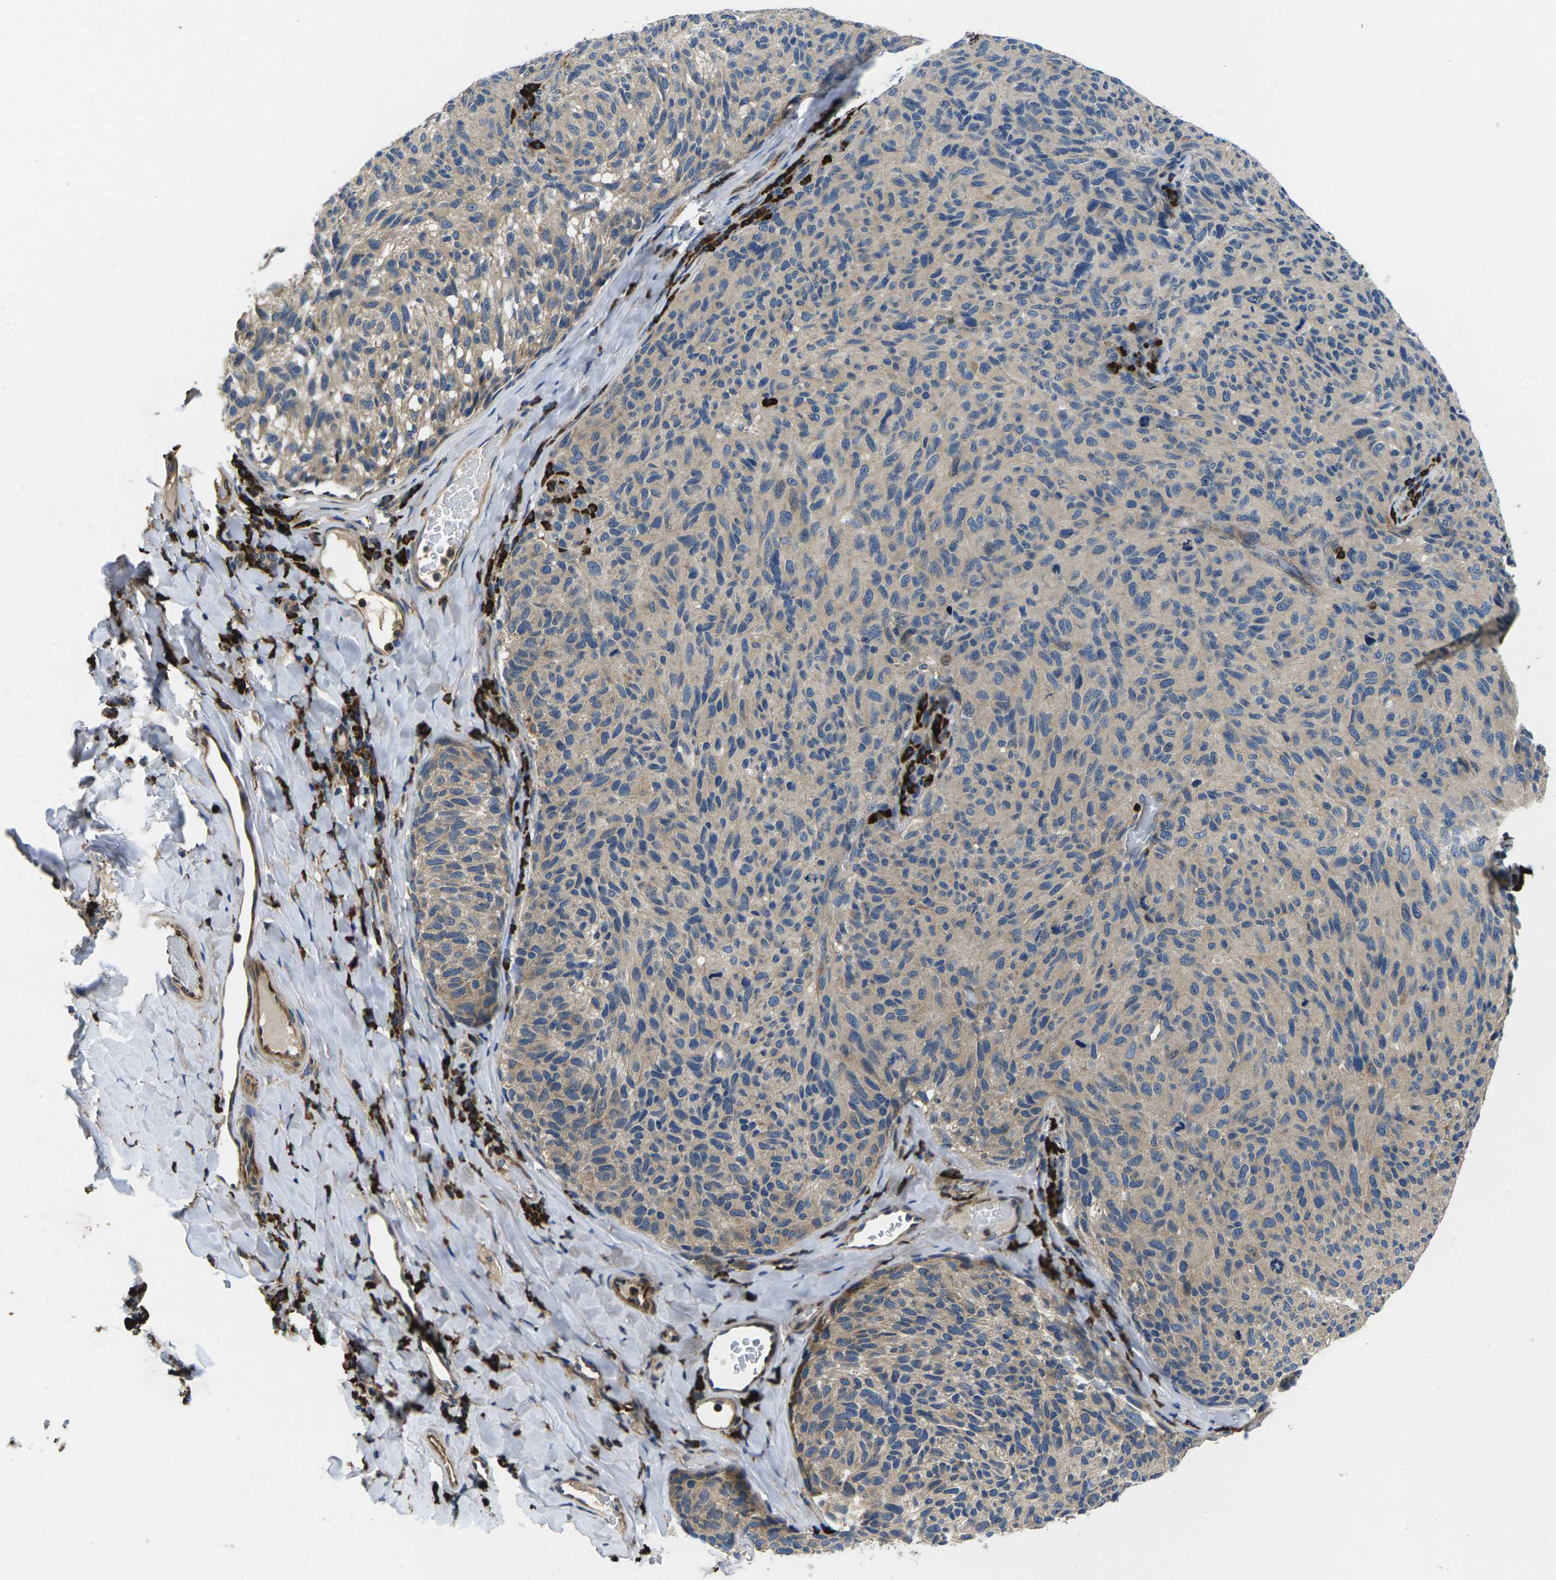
{"staining": {"intensity": "weak", "quantity": "<25%", "location": "cytoplasmic/membranous"}, "tissue": "melanoma", "cell_type": "Tumor cells", "image_type": "cancer", "snomed": [{"axis": "morphology", "description": "Malignant melanoma, NOS"}, {"axis": "topography", "description": "Skin"}], "caption": "This is a image of IHC staining of malignant melanoma, which shows no expression in tumor cells. (DAB (3,3'-diaminobenzidine) IHC with hematoxylin counter stain).", "gene": "PLCE1", "patient": {"sex": "female", "age": 73}}